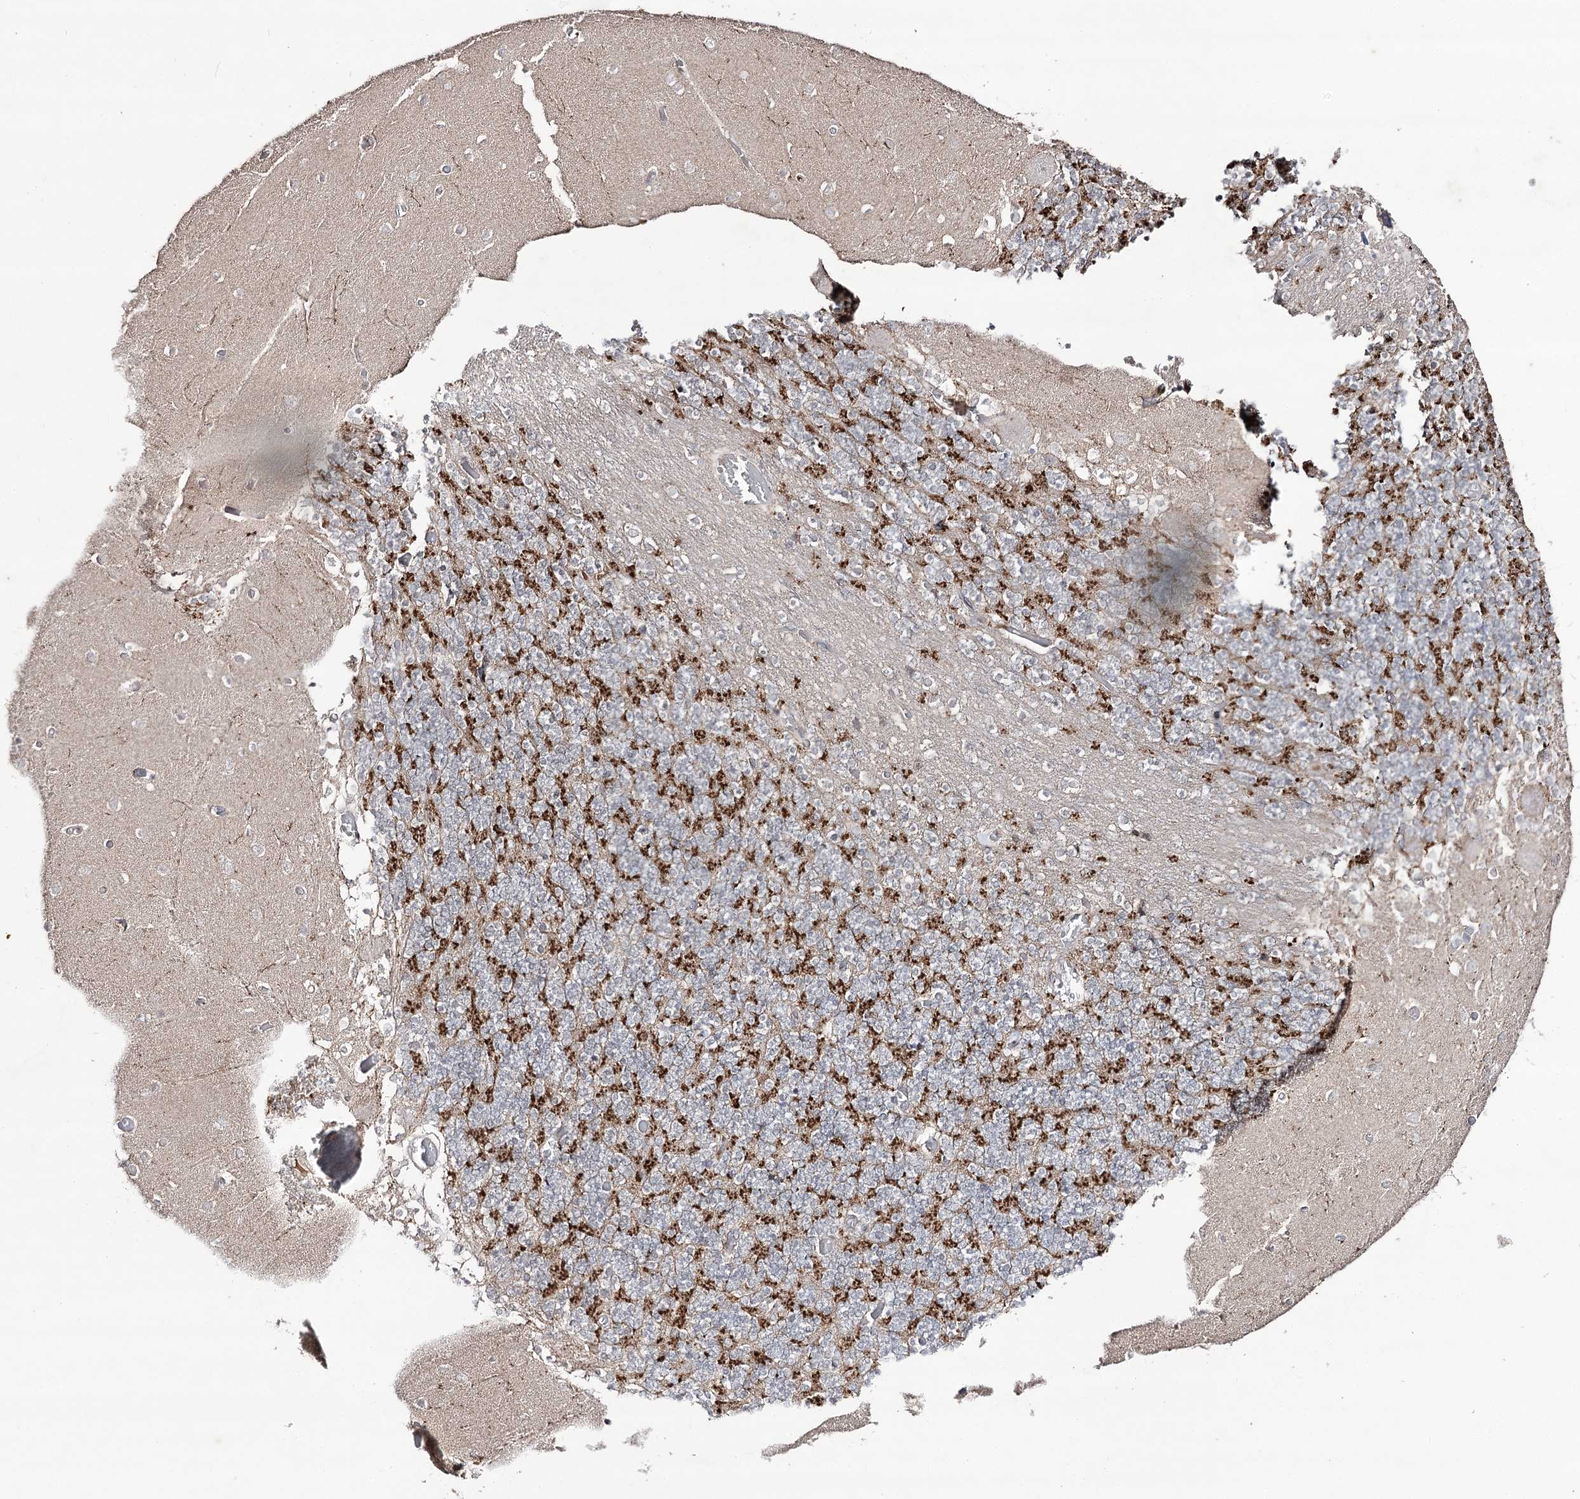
{"staining": {"intensity": "strong", "quantity": "<25%", "location": "cytoplasmic/membranous"}, "tissue": "cerebellum", "cell_type": "Cells in granular layer", "image_type": "normal", "snomed": [{"axis": "morphology", "description": "Normal tissue, NOS"}, {"axis": "topography", "description": "Cerebellum"}], "caption": "High-magnification brightfield microscopy of normal cerebellum stained with DAB (brown) and counterstained with hematoxylin (blue). cells in granular layer exhibit strong cytoplasmic/membranous staining is identified in approximately<25% of cells.", "gene": "SYNGR3", "patient": {"sex": "female", "age": 28}}